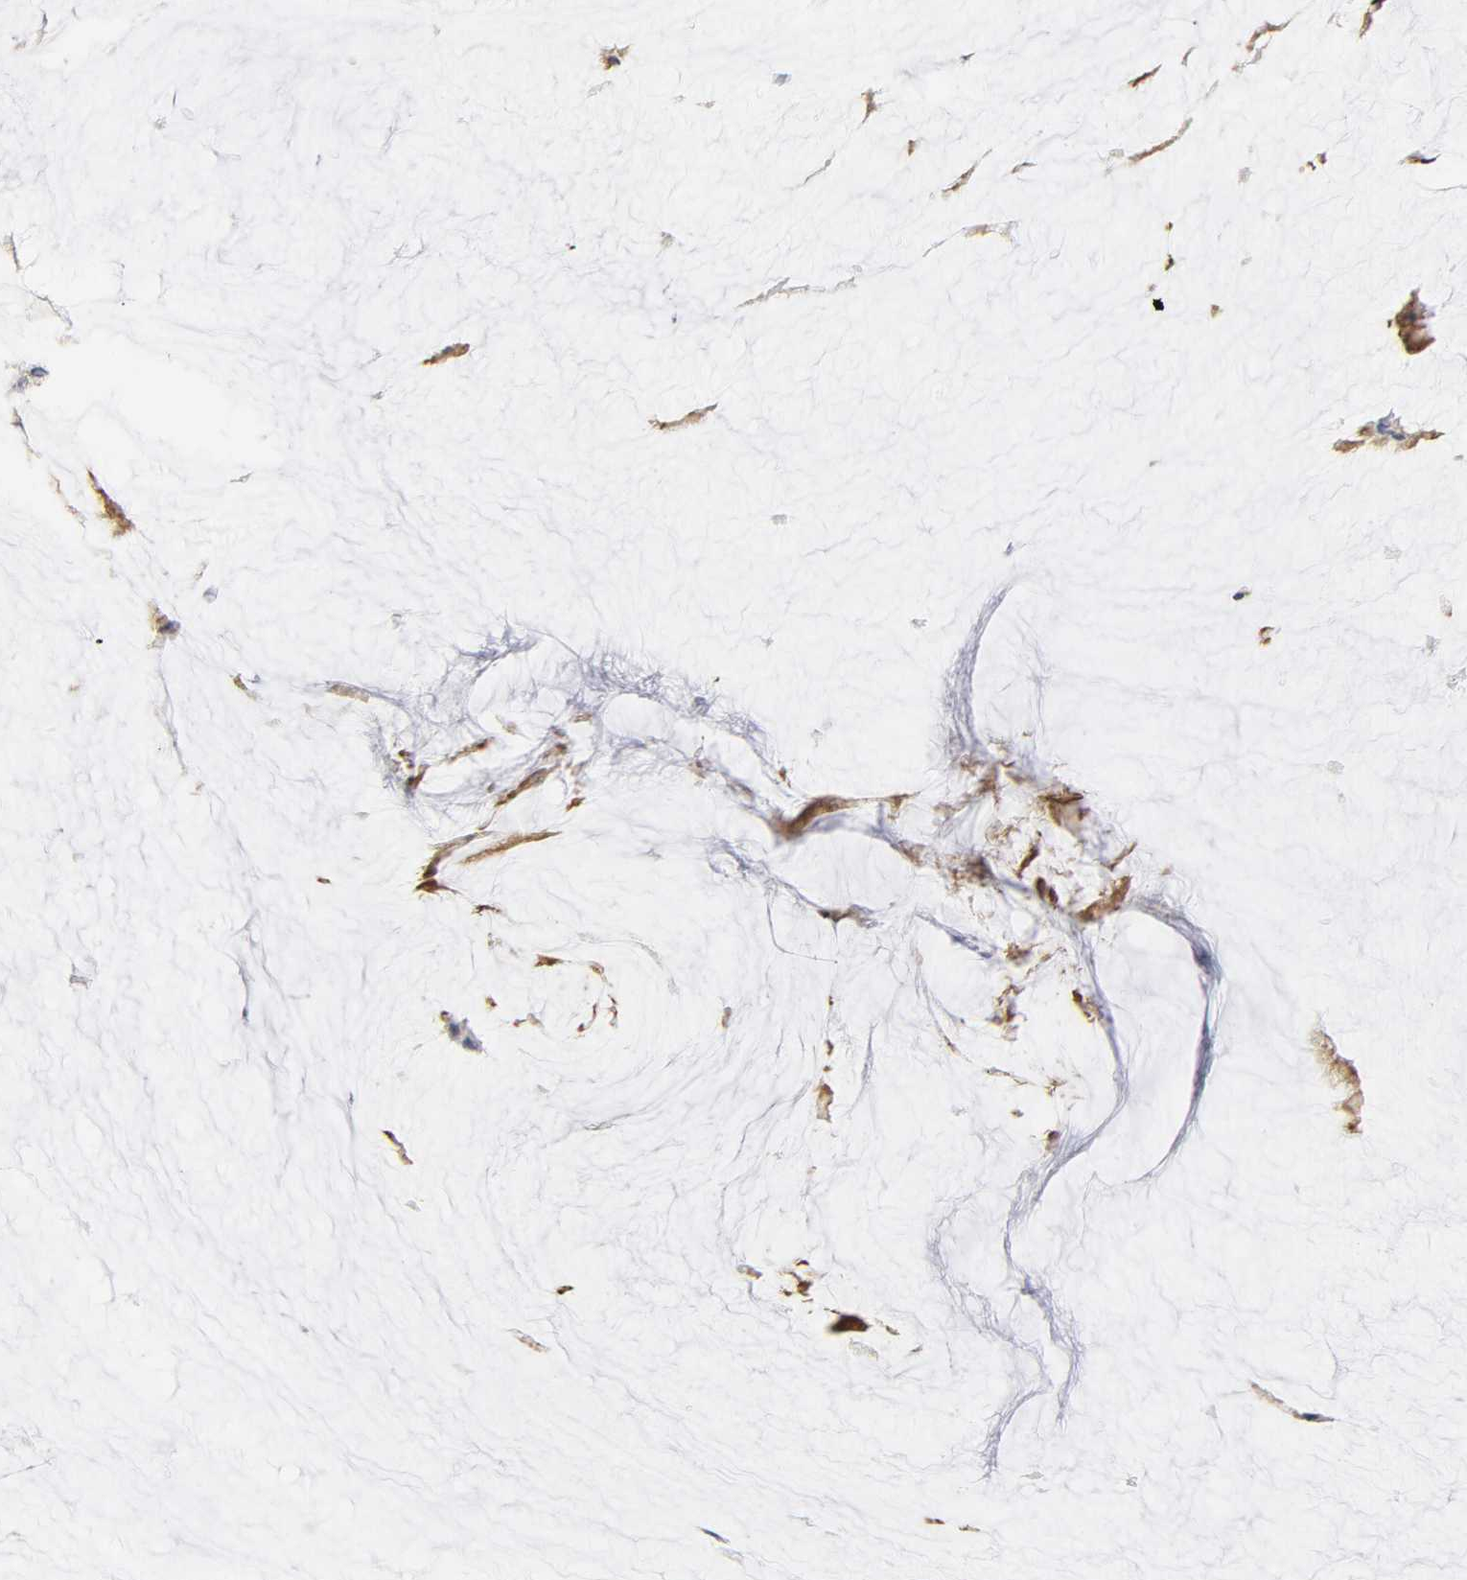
{"staining": {"intensity": "weak", "quantity": ">75%", "location": "cytoplasmic/membranous"}, "tissue": "ovarian cancer", "cell_type": "Tumor cells", "image_type": "cancer", "snomed": [{"axis": "morphology", "description": "Cystadenocarcinoma, mucinous, NOS"}, {"axis": "topography", "description": "Ovary"}], "caption": "Human ovarian mucinous cystadenocarcinoma stained with a brown dye displays weak cytoplasmic/membranous positive expression in approximately >75% of tumor cells.", "gene": "LRP6", "patient": {"sex": "female", "age": 39}}